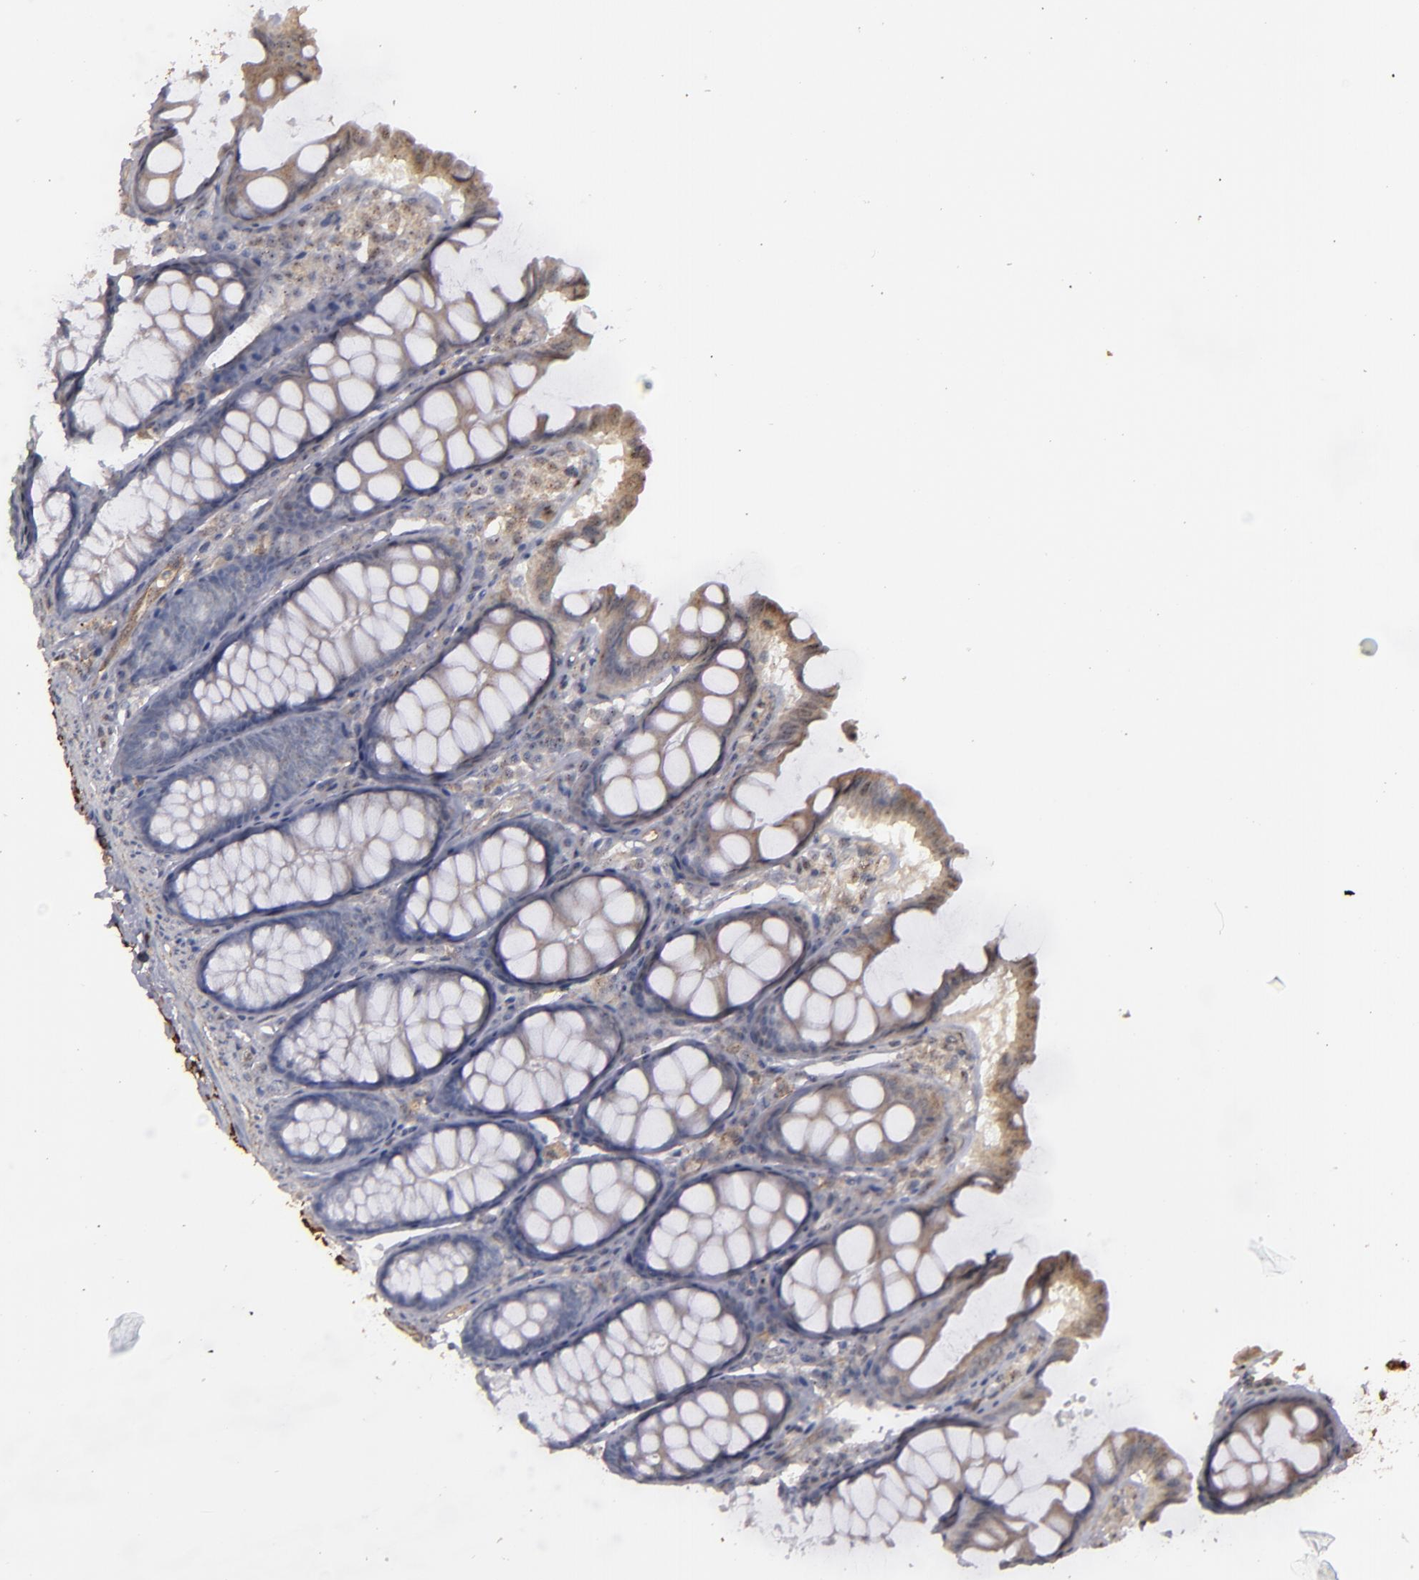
{"staining": {"intensity": "negative", "quantity": "none", "location": "none"}, "tissue": "colon", "cell_type": "Endothelial cells", "image_type": "normal", "snomed": [{"axis": "morphology", "description": "Normal tissue, NOS"}, {"axis": "topography", "description": "Colon"}], "caption": "Protein analysis of benign colon displays no significant staining in endothelial cells.", "gene": "CD55", "patient": {"sex": "female", "age": 61}}